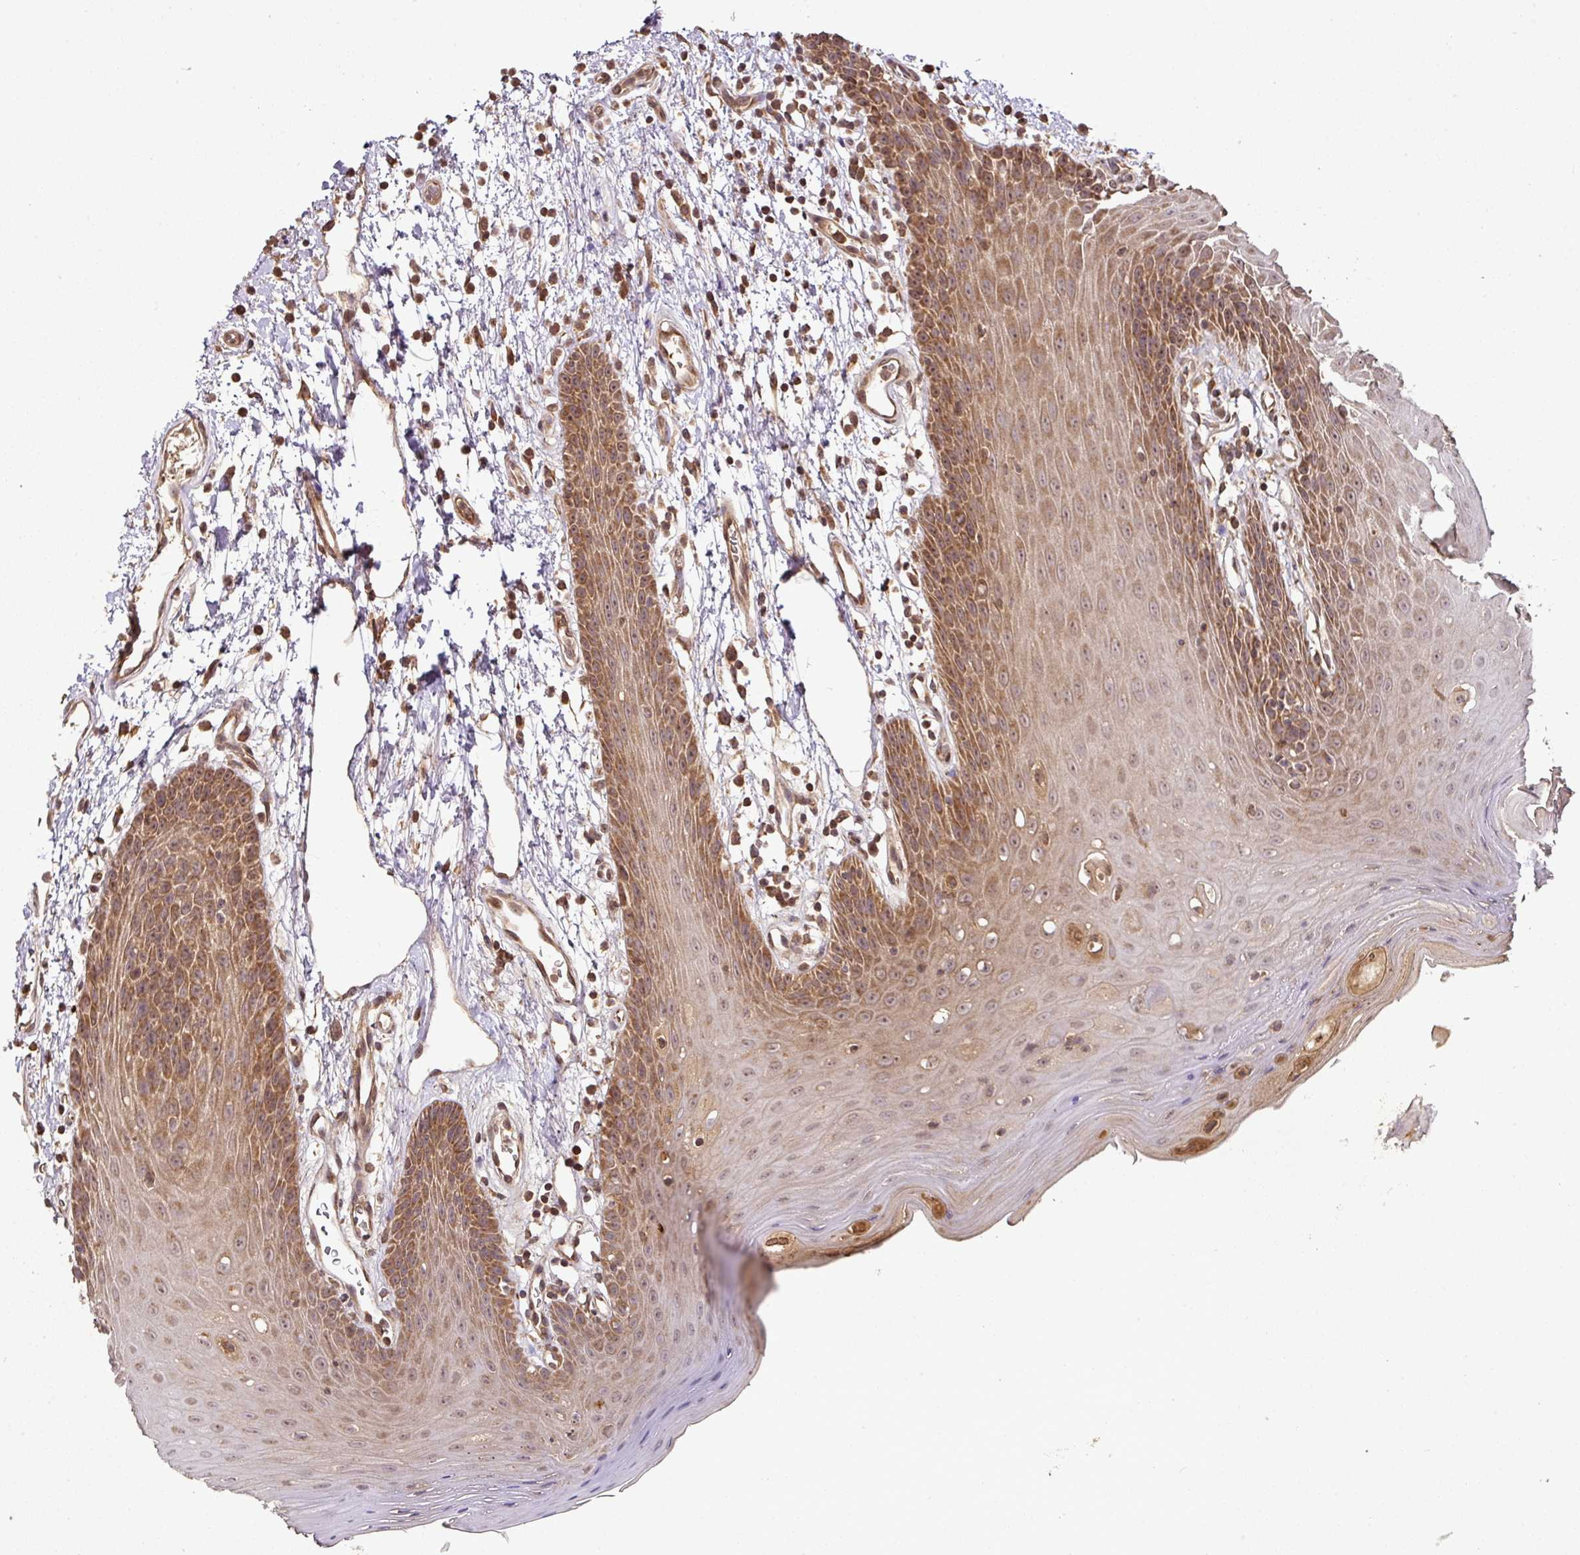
{"staining": {"intensity": "moderate", "quantity": ">75%", "location": "cytoplasmic/membranous"}, "tissue": "oral mucosa", "cell_type": "Squamous epithelial cells", "image_type": "normal", "snomed": [{"axis": "morphology", "description": "Normal tissue, NOS"}, {"axis": "topography", "description": "Oral tissue"}, {"axis": "topography", "description": "Tounge, NOS"}], "caption": "DAB immunohistochemical staining of normal human oral mucosa displays moderate cytoplasmic/membranous protein staining in about >75% of squamous epithelial cells. (DAB (3,3'-diaminobenzidine) IHC, brown staining for protein, blue staining for nuclei).", "gene": "MRRF", "patient": {"sex": "female", "age": 59}}